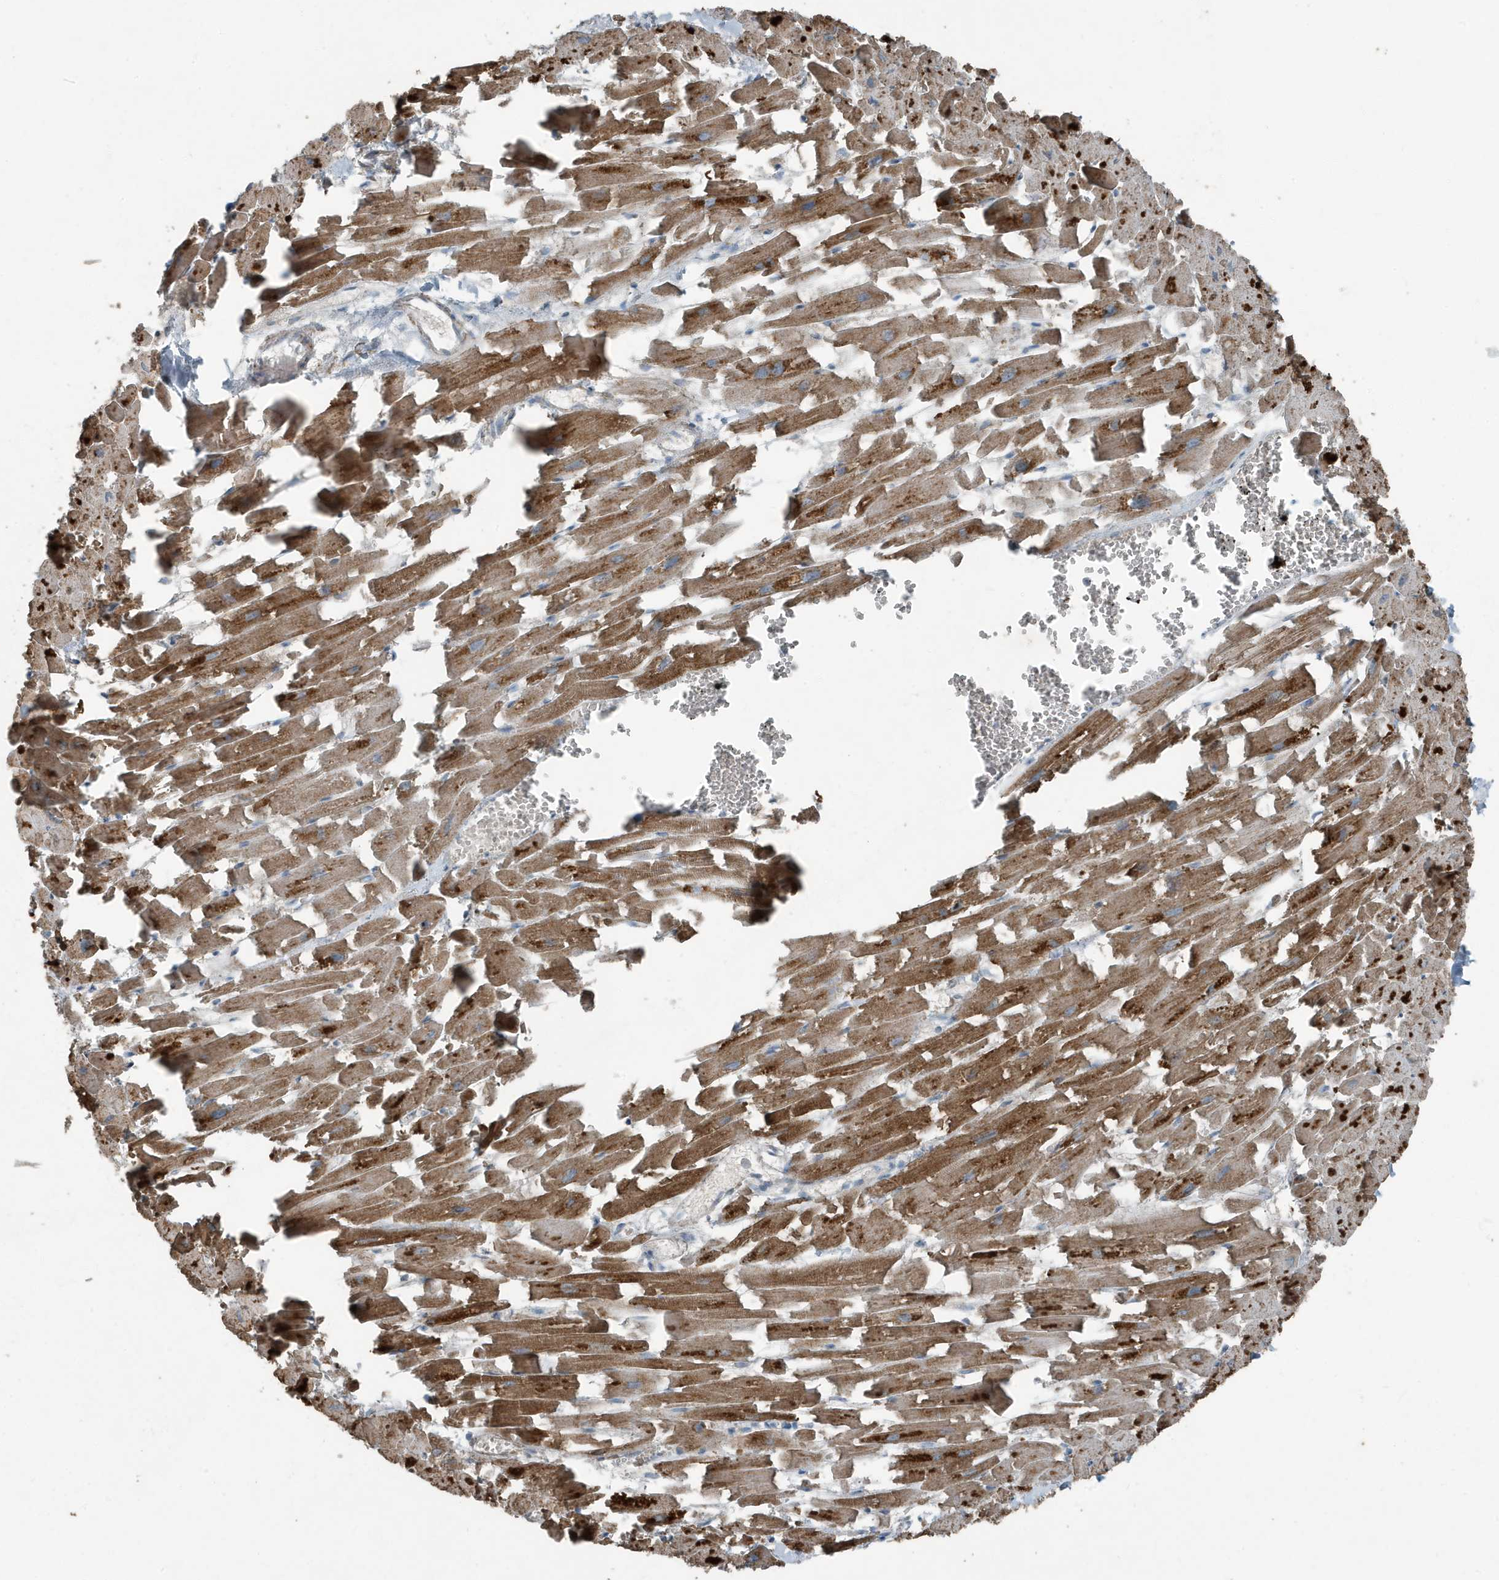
{"staining": {"intensity": "moderate", "quantity": ">75%", "location": "cytoplasmic/membranous"}, "tissue": "heart muscle", "cell_type": "Cardiomyocytes", "image_type": "normal", "snomed": [{"axis": "morphology", "description": "Normal tissue, NOS"}, {"axis": "topography", "description": "Heart"}], "caption": "Cardiomyocytes reveal medium levels of moderate cytoplasmic/membranous staining in about >75% of cells in normal heart muscle.", "gene": "MT", "patient": {"sex": "female", "age": 64}}